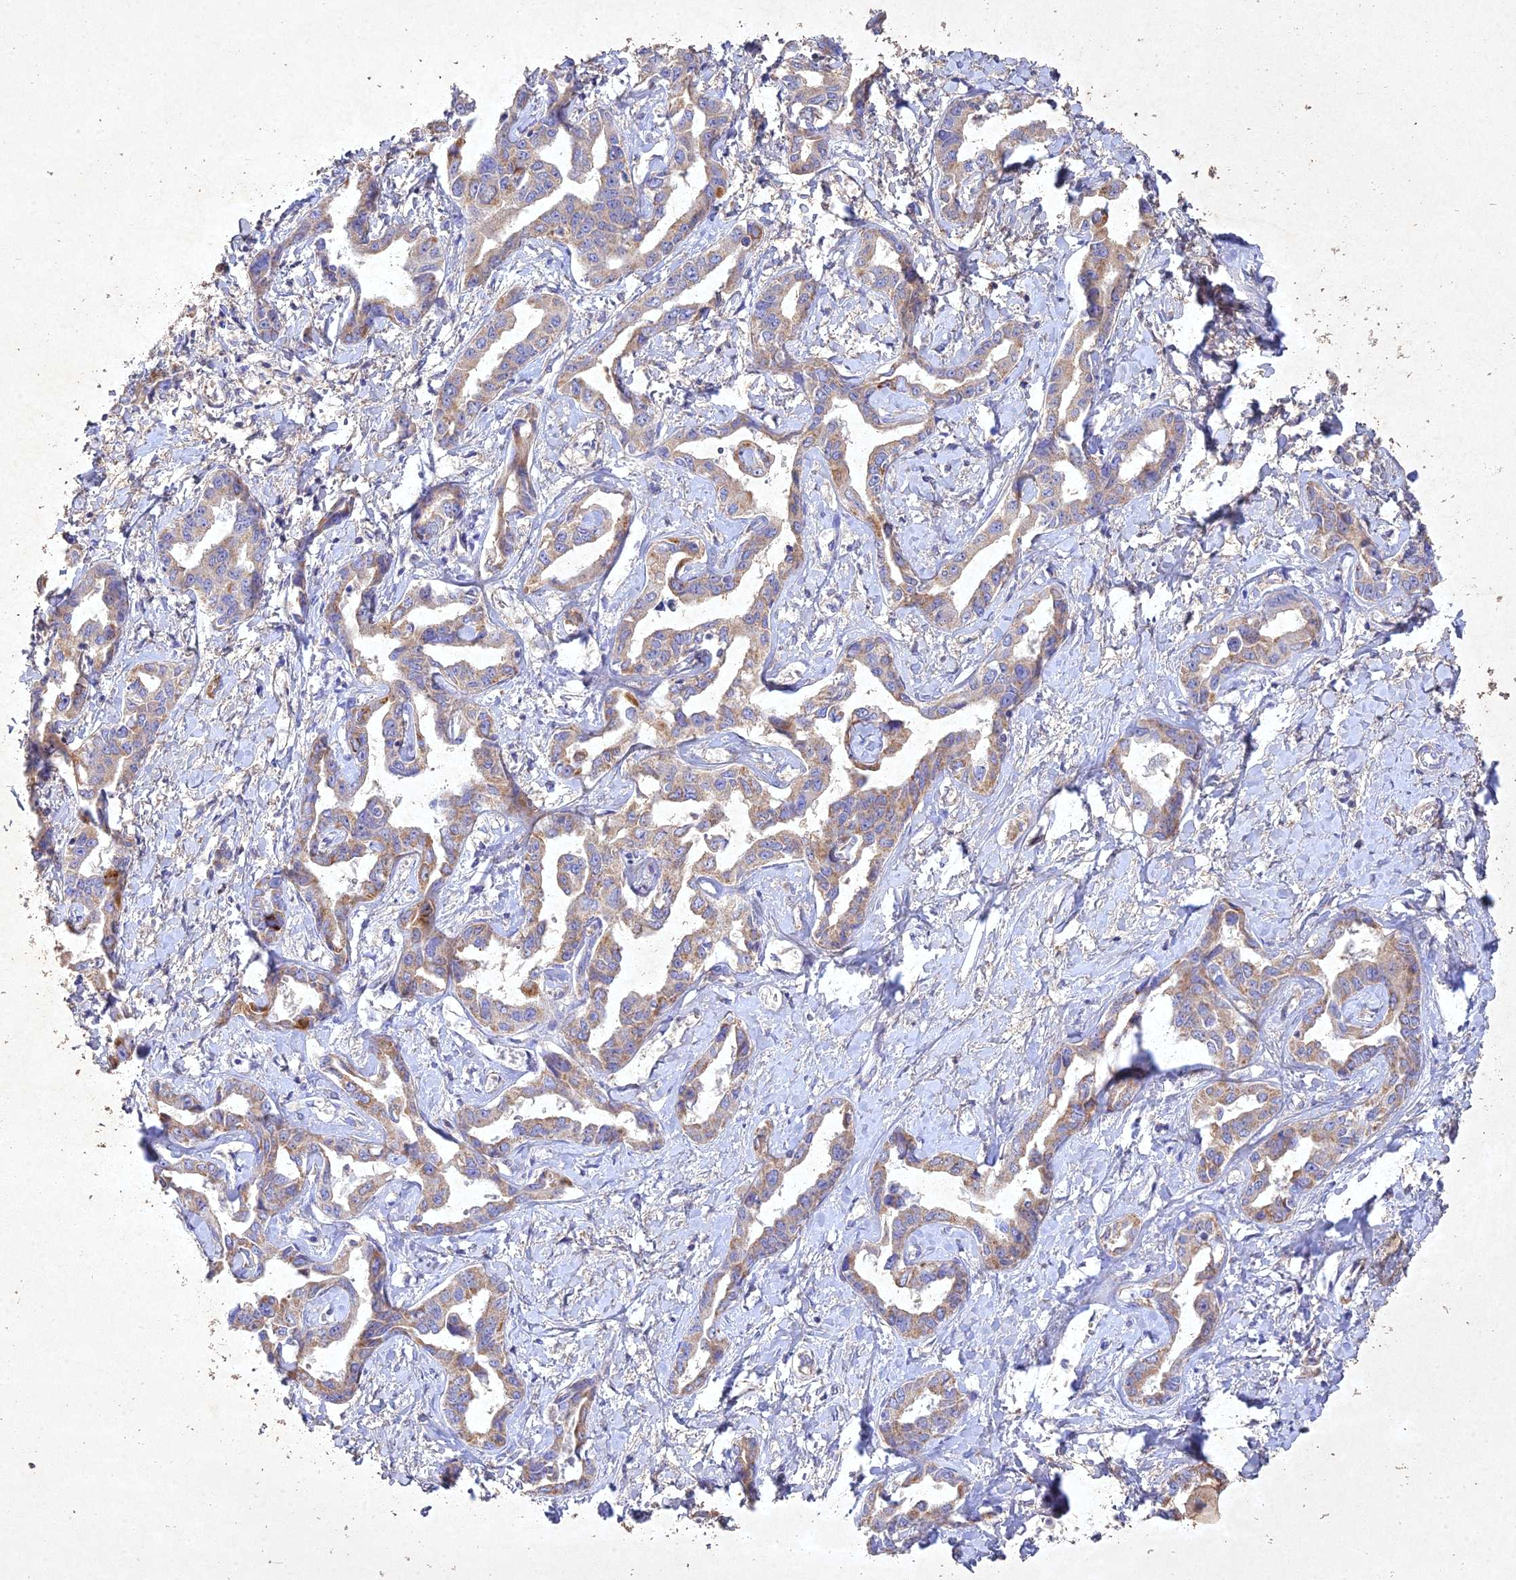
{"staining": {"intensity": "weak", "quantity": "25%-75%", "location": "cytoplasmic/membranous"}, "tissue": "liver cancer", "cell_type": "Tumor cells", "image_type": "cancer", "snomed": [{"axis": "morphology", "description": "Cholangiocarcinoma"}, {"axis": "topography", "description": "Liver"}], "caption": "This image exhibits liver cholangiocarcinoma stained with immunohistochemistry to label a protein in brown. The cytoplasmic/membranous of tumor cells show weak positivity for the protein. Nuclei are counter-stained blue.", "gene": "NDUFV1", "patient": {"sex": "male", "age": 59}}